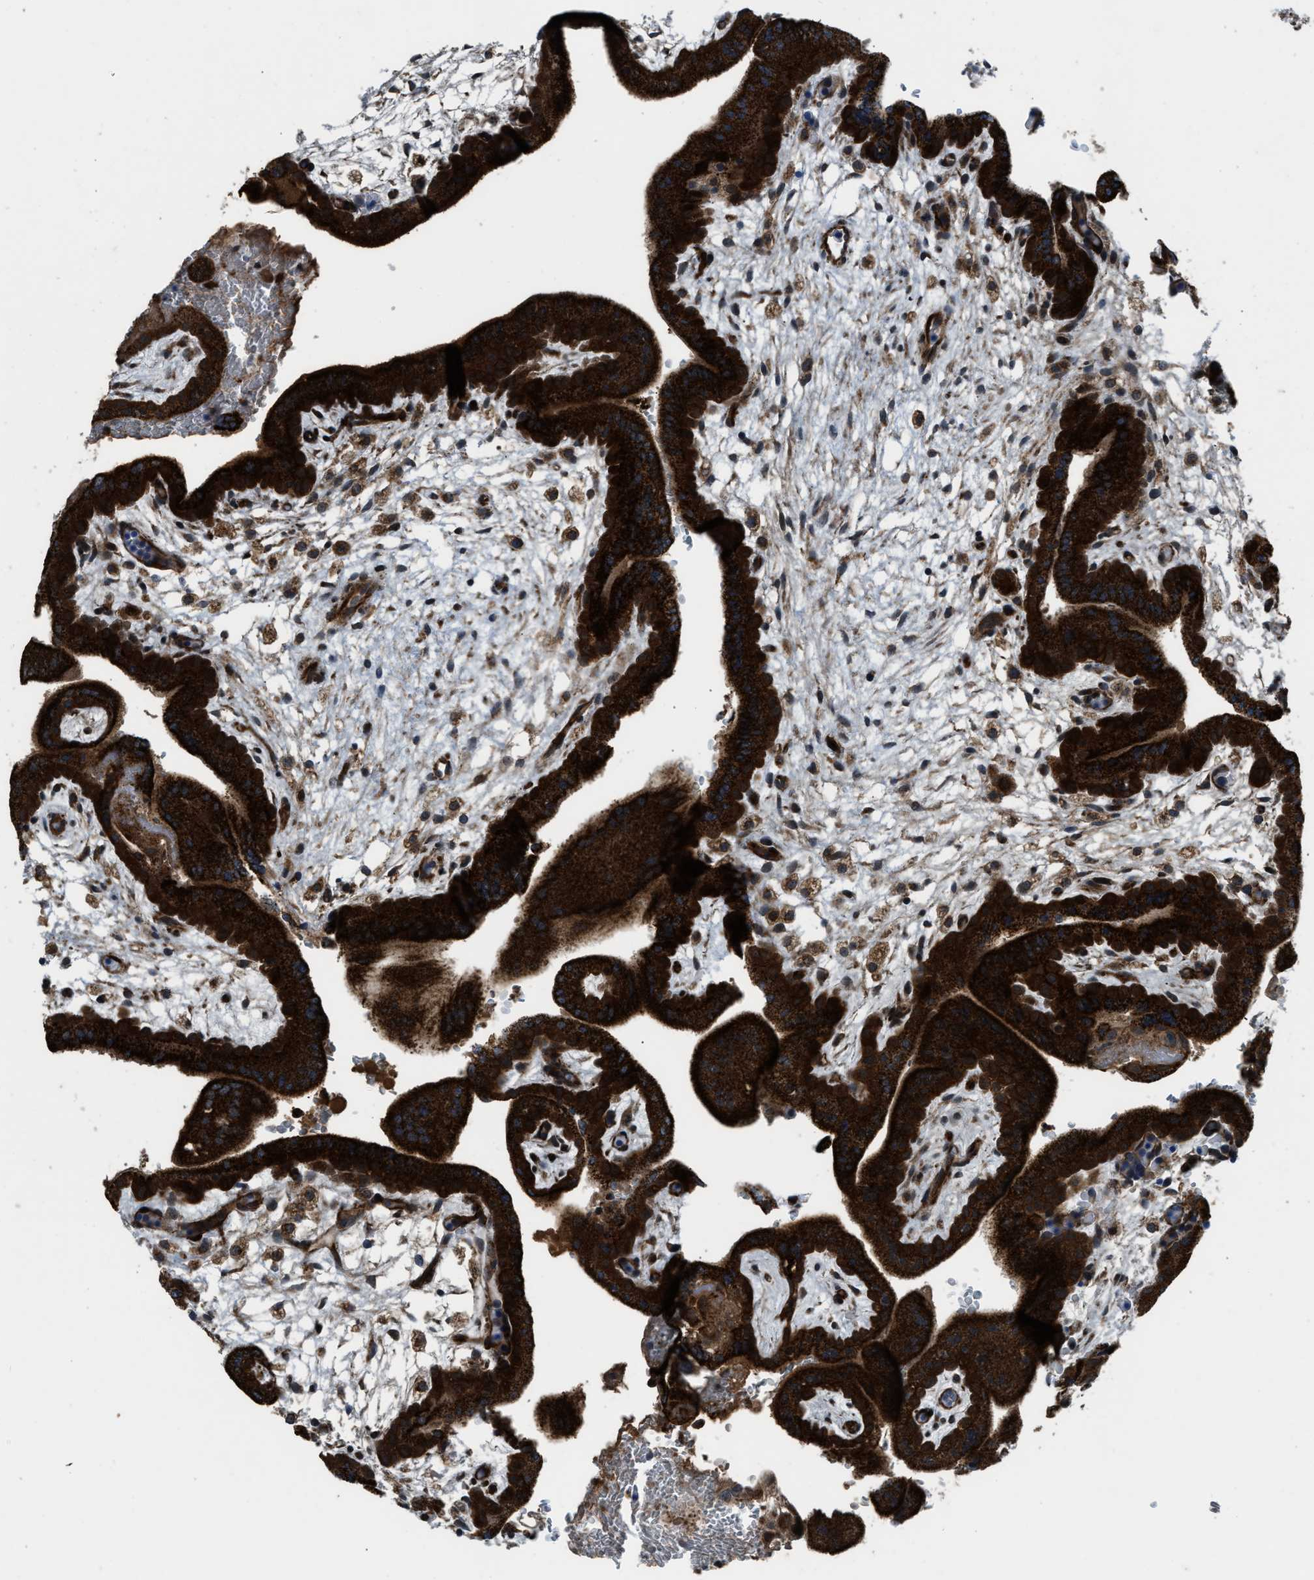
{"staining": {"intensity": "strong", "quantity": ">75%", "location": "cytoplasmic/membranous"}, "tissue": "placenta", "cell_type": "Decidual cells", "image_type": "normal", "snomed": [{"axis": "morphology", "description": "Normal tissue, NOS"}, {"axis": "topography", "description": "Placenta"}], "caption": "An image showing strong cytoplasmic/membranous expression in approximately >75% of decidual cells in benign placenta, as visualized by brown immunohistochemical staining.", "gene": "GSDME", "patient": {"sex": "female", "age": 35}}